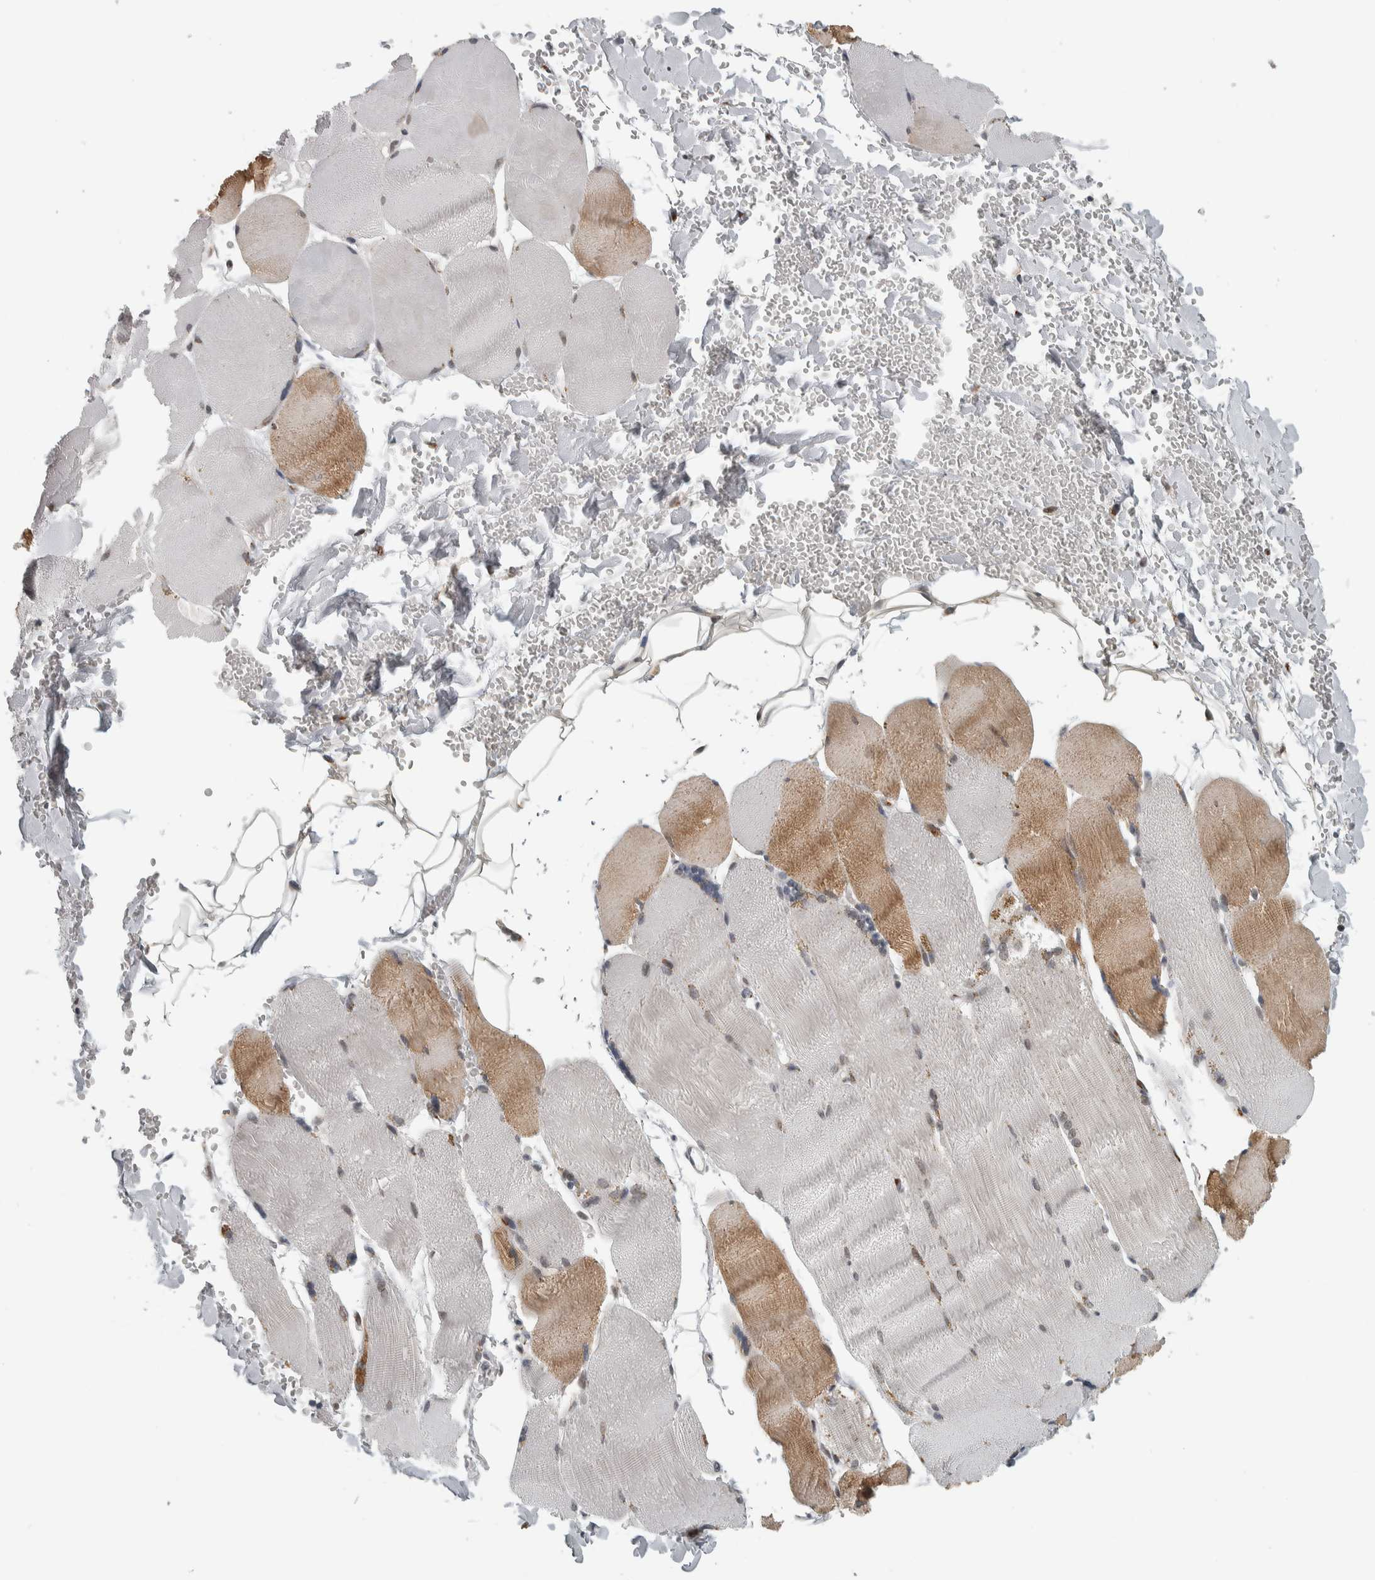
{"staining": {"intensity": "moderate", "quantity": "25%-75%", "location": "cytoplasmic/membranous"}, "tissue": "skeletal muscle", "cell_type": "Myocytes", "image_type": "normal", "snomed": [{"axis": "morphology", "description": "Normal tissue, NOS"}, {"axis": "topography", "description": "Skin"}, {"axis": "topography", "description": "Skeletal muscle"}], "caption": "High-magnification brightfield microscopy of unremarkable skeletal muscle stained with DAB (brown) and counterstained with hematoxylin (blue). myocytes exhibit moderate cytoplasmic/membranous staining is appreciated in approximately25%-75% of cells. The protein of interest is stained brown, and the nuclei are stained in blue (DAB (3,3'-diaminobenzidine) IHC with brightfield microscopy, high magnification).", "gene": "ZMYND8", "patient": {"sex": "male", "age": 83}}